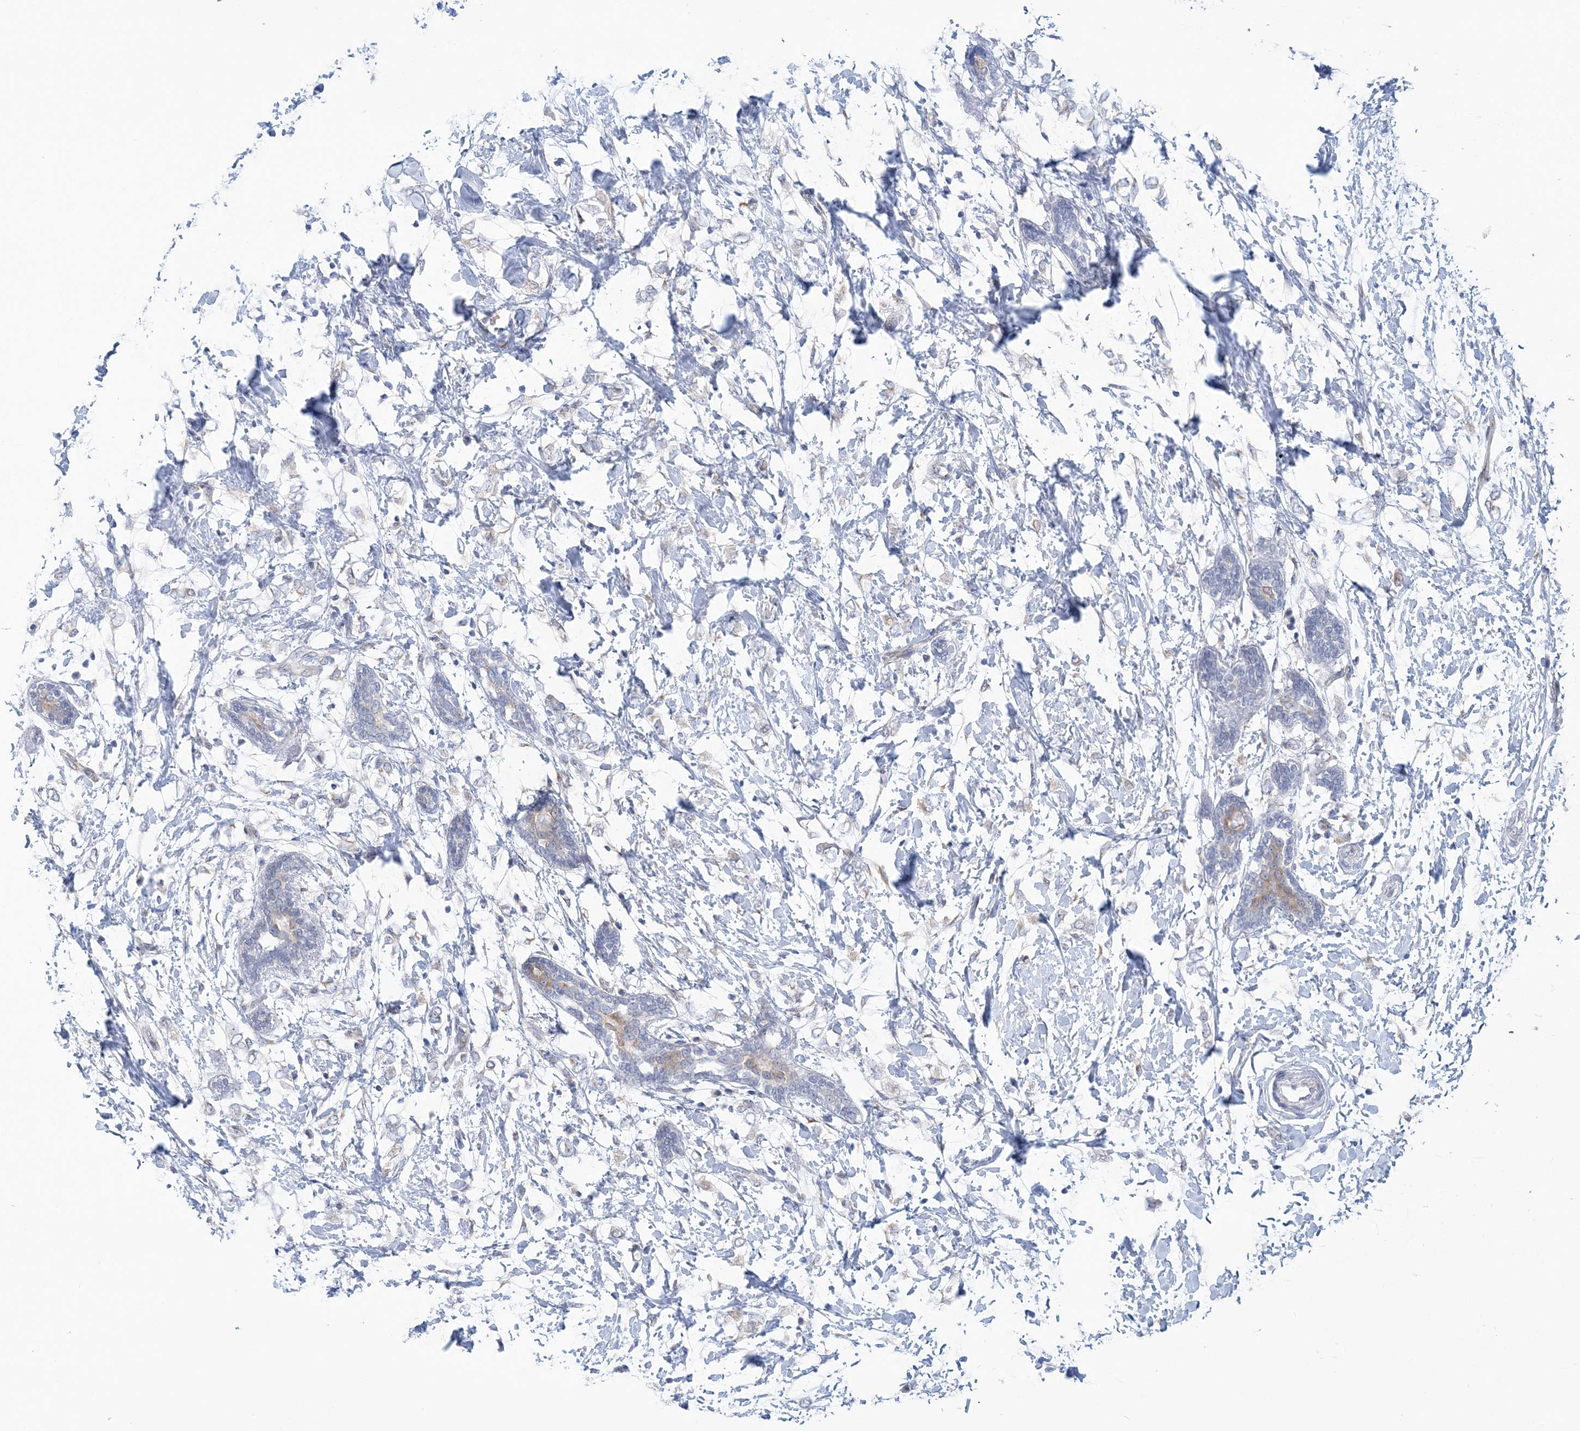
{"staining": {"intensity": "negative", "quantity": "none", "location": "none"}, "tissue": "breast cancer", "cell_type": "Tumor cells", "image_type": "cancer", "snomed": [{"axis": "morphology", "description": "Normal tissue, NOS"}, {"axis": "morphology", "description": "Lobular carcinoma"}, {"axis": "topography", "description": "Breast"}], "caption": "DAB (3,3'-diaminobenzidine) immunohistochemical staining of human breast cancer (lobular carcinoma) demonstrates no significant positivity in tumor cells.", "gene": "PLEKHG4B", "patient": {"sex": "female", "age": 47}}